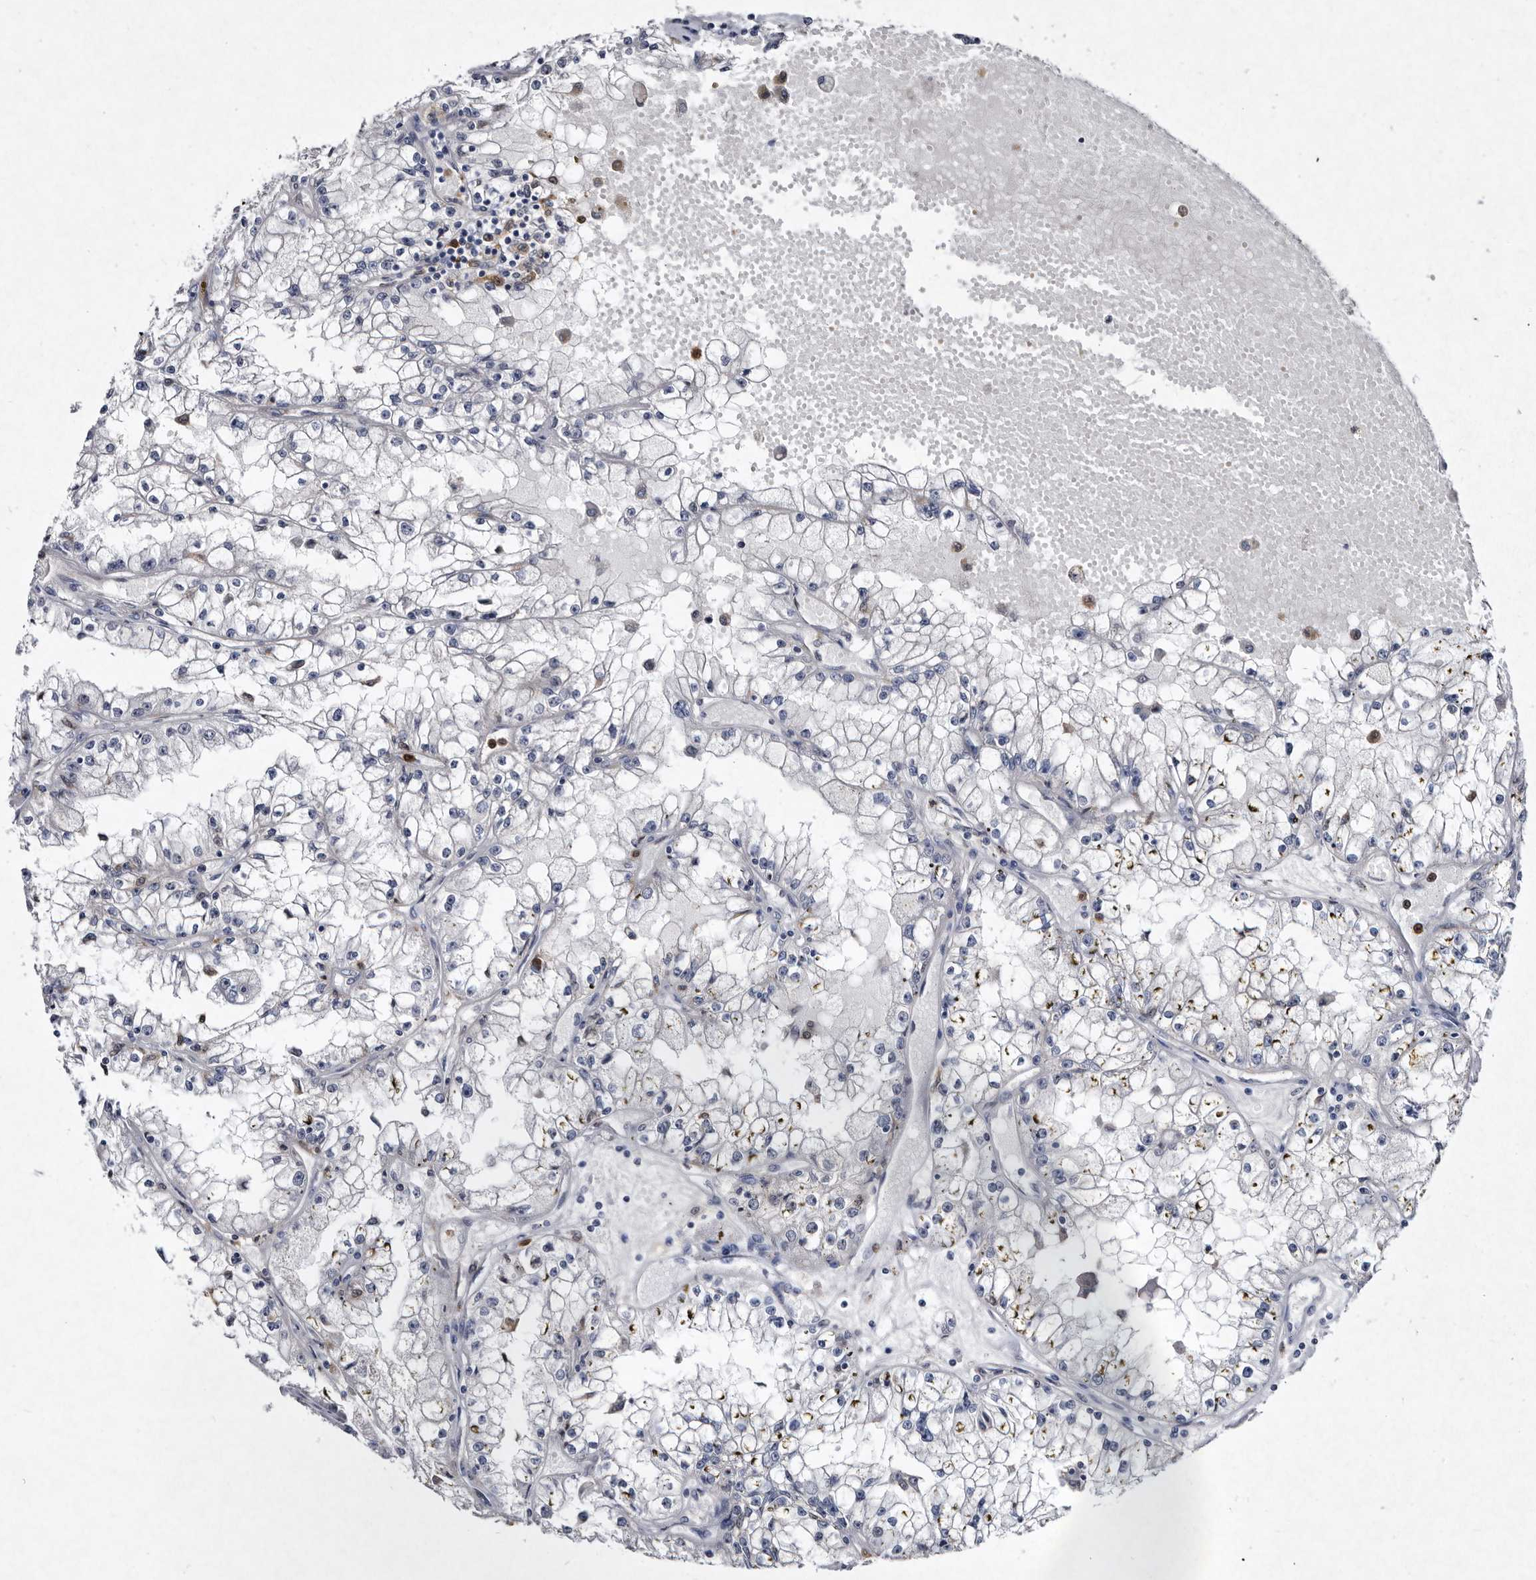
{"staining": {"intensity": "negative", "quantity": "none", "location": "none"}, "tissue": "renal cancer", "cell_type": "Tumor cells", "image_type": "cancer", "snomed": [{"axis": "morphology", "description": "Adenocarcinoma, NOS"}, {"axis": "topography", "description": "Kidney"}], "caption": "This image is of renal cancer stained with immunohistochemistry (IHC) to label a protein in brown with the nuclei are counter-stained blue. There is no expression in tumor cells.", "gene": "SERPINB8", "patient": {"sex": "male", "age": 56}}